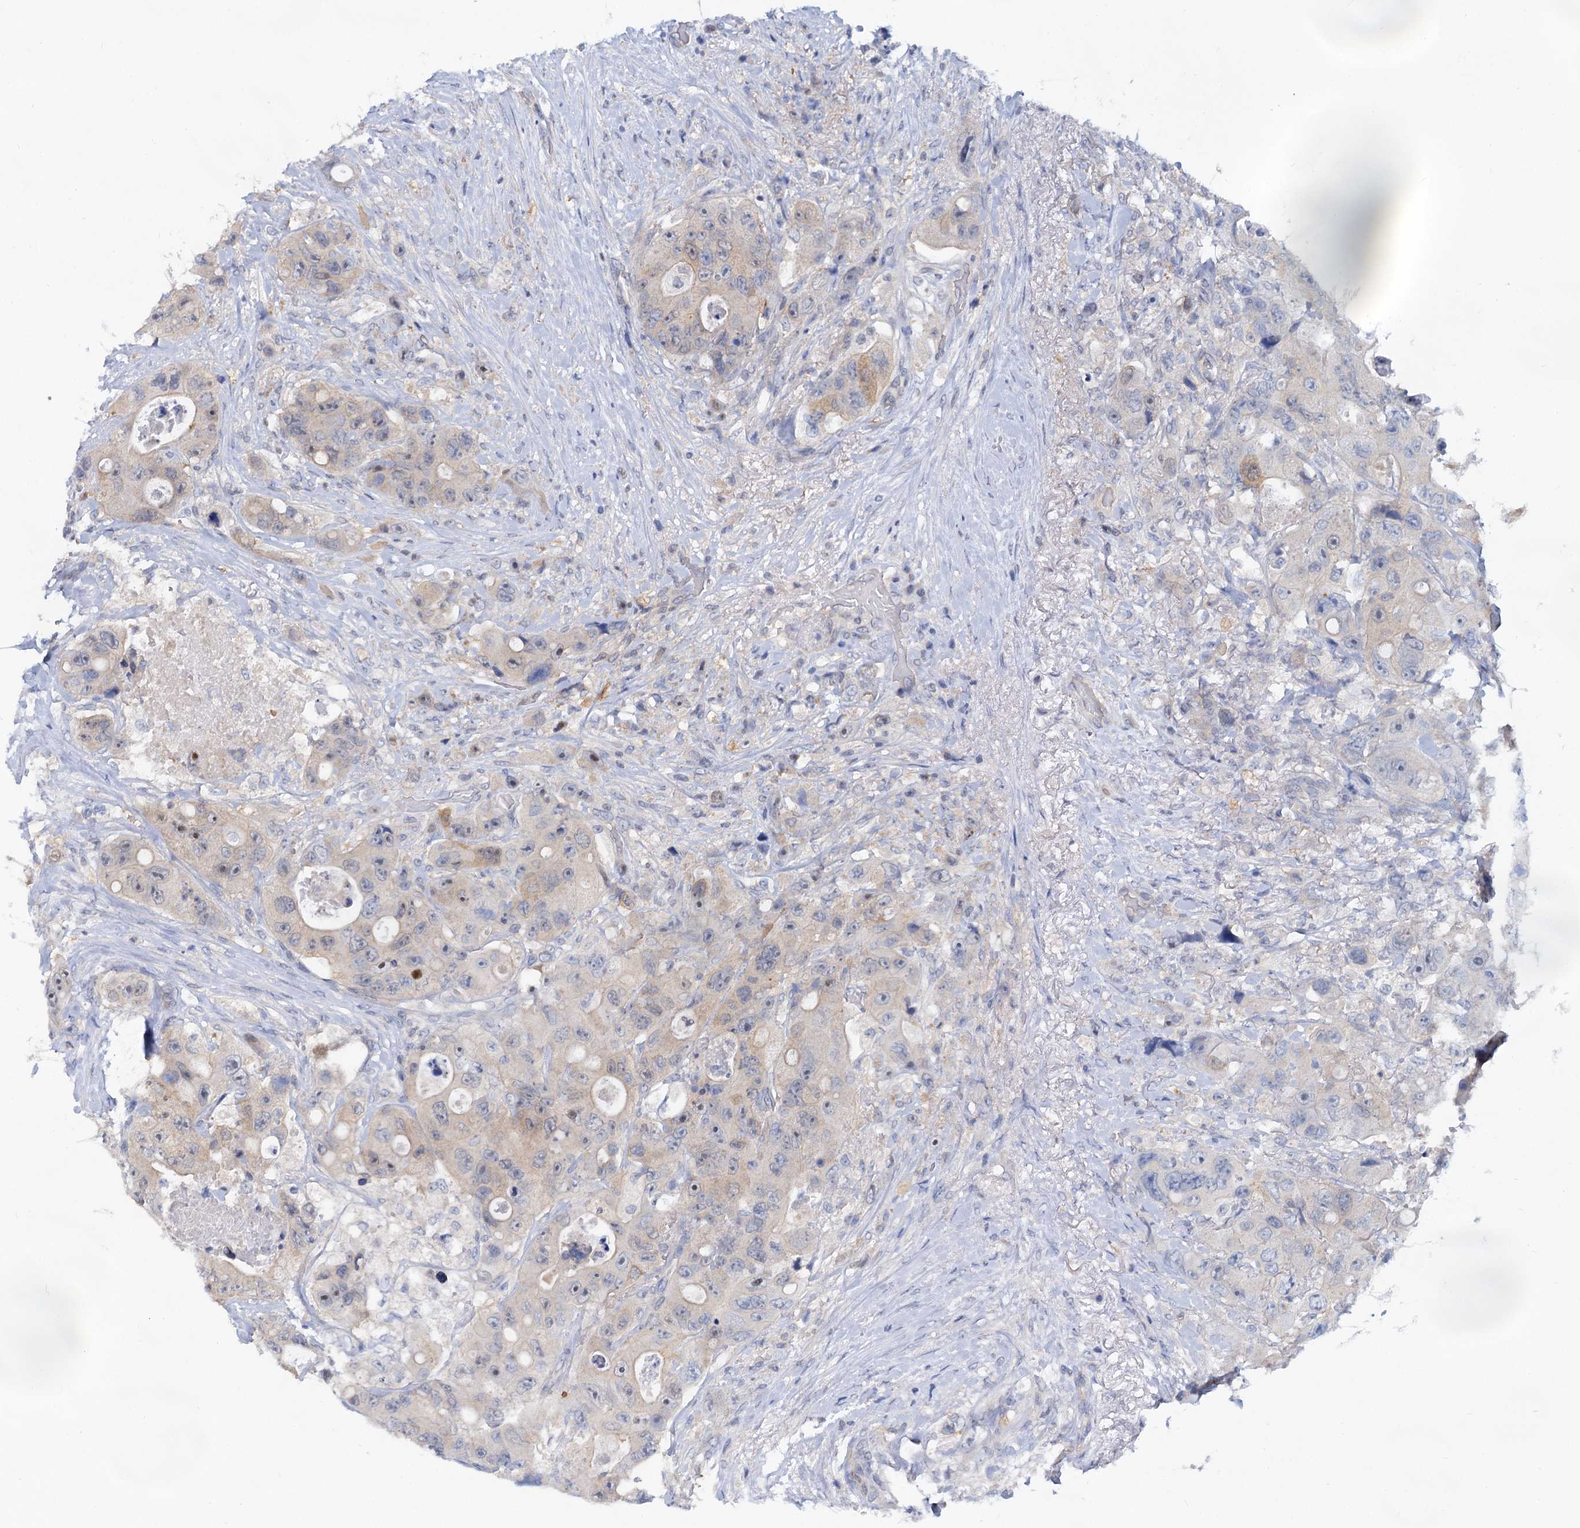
{"staining": {"intensity": "weak", "quantity": "<25%", "location": "cytoplasmic/membranous,nuclear"}, "tissue": "colorectal cancer", "cell_type": "Tumor cells", "image_type": "cancer", "snomed": [{"axis": "morphology", "description": "Adenocarcinoma, NOS"}, {"axis": "topography", "description": "Colon"}], "caption": "Human colorectal cancer stained for a protein using IHC demonstrates no expression in tumor cells.", "gene": "SNX15", "patient": {"sex": "female", "age": 46}}